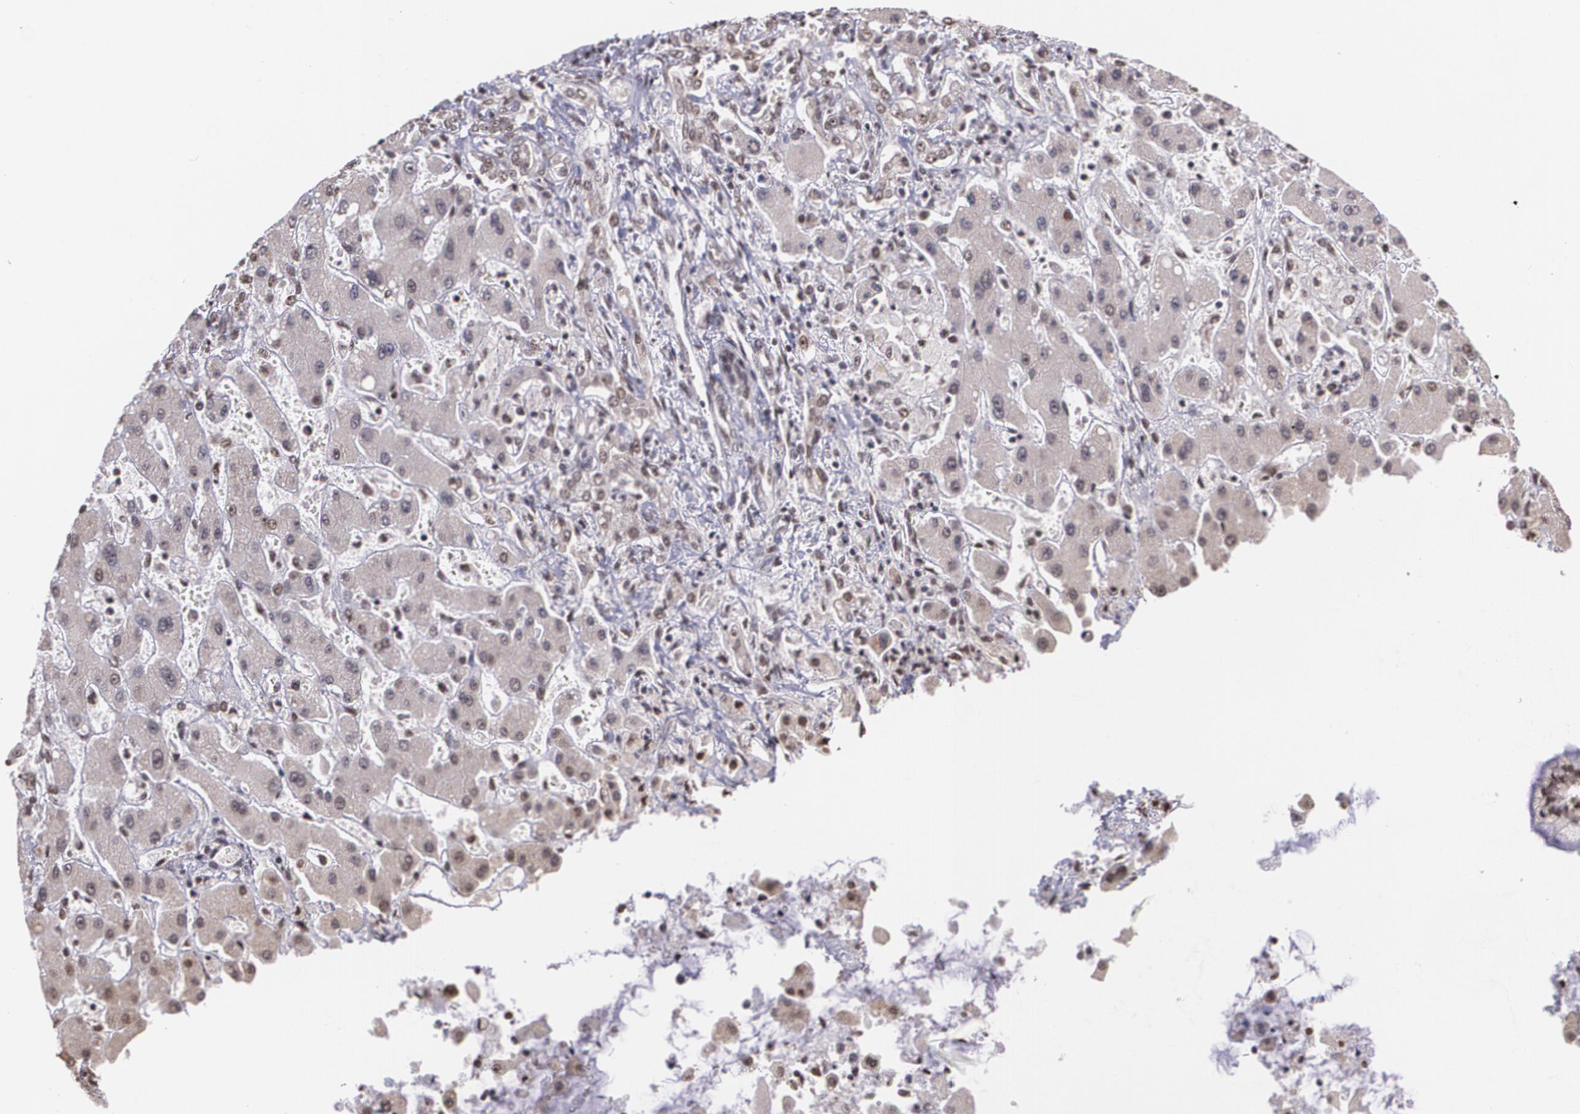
{"staining": {"intensity": "weak", "quantity": ">75%", "location": "cytoplasmic/membranous"}, "tissue": "liver cancer", "cell_type": "Tumor cells", "image_type": "cancer", "snomed": [{"axis": "morphology", "description": "Cholangiocarcinoma"}, {"axis": "topography", "description": "Liver"}], "caption": "A low amount of weak cytoplasmic/membranous expression is seen in approximately >75% of tumor cells in liver cholangiocarcinoma tissue. (DAB = brown stain, brightfield microscopy at high magnification).", "gene": "C6orf15", "patient": {"sex": "male", "age": 50}}